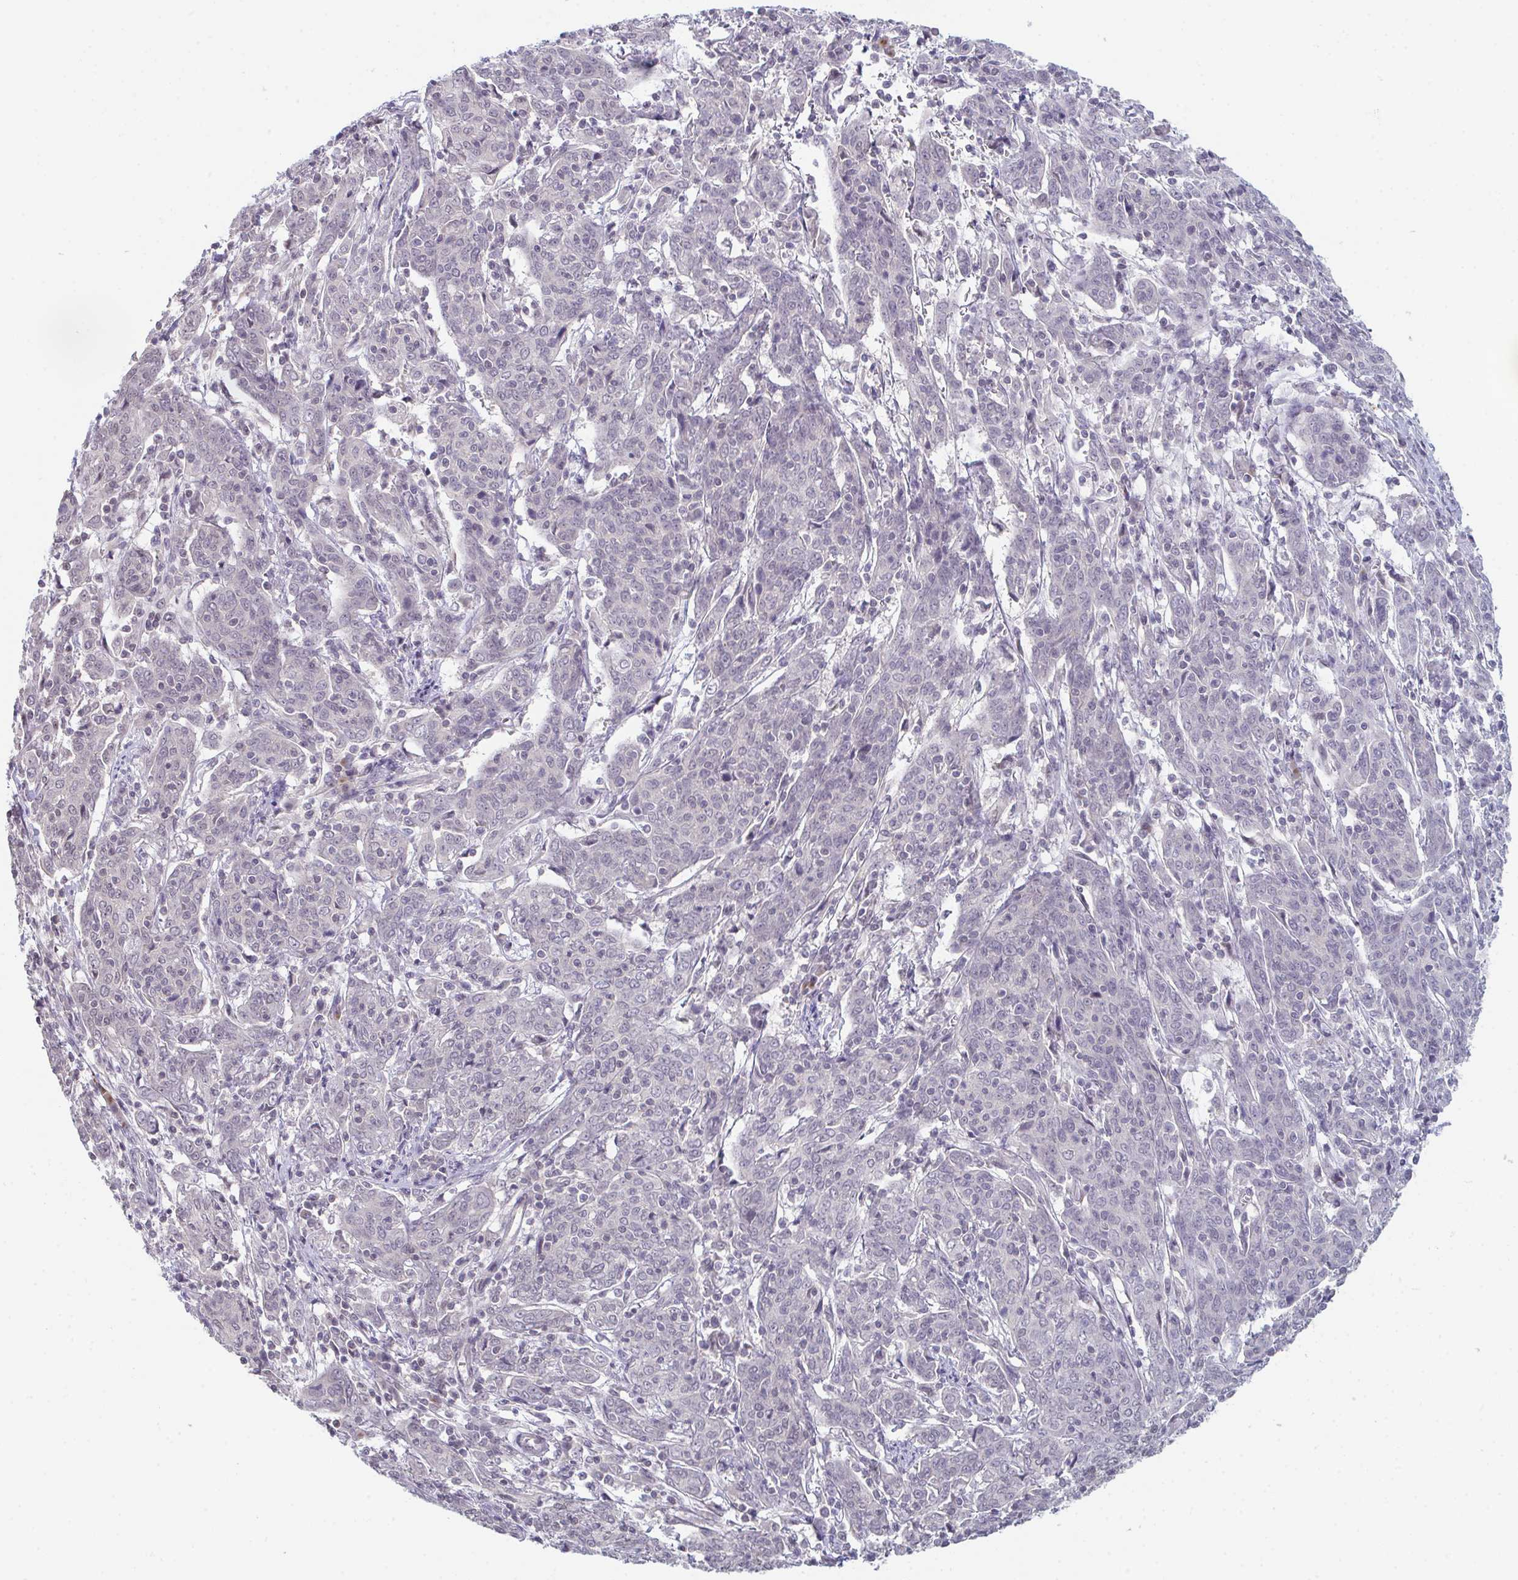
{"staining": {"intensity": "negative", "quantity": "none", "location": "none"}, "tissue": "cervical cancer", "cell_type": "Tumor cells", "image_type": "cancer", "snomed": [{"axis": "morphology", "description": "Squamous cell carcinoma, NOS"}, {"axis": "topography", "description": "Cervix"}], "caption": "Tumor cells show no significant protein expression in squamous cell carcinoma (cervical).", "gene": "ZNF214", "patient": {"sex": "female", "age": 67}}